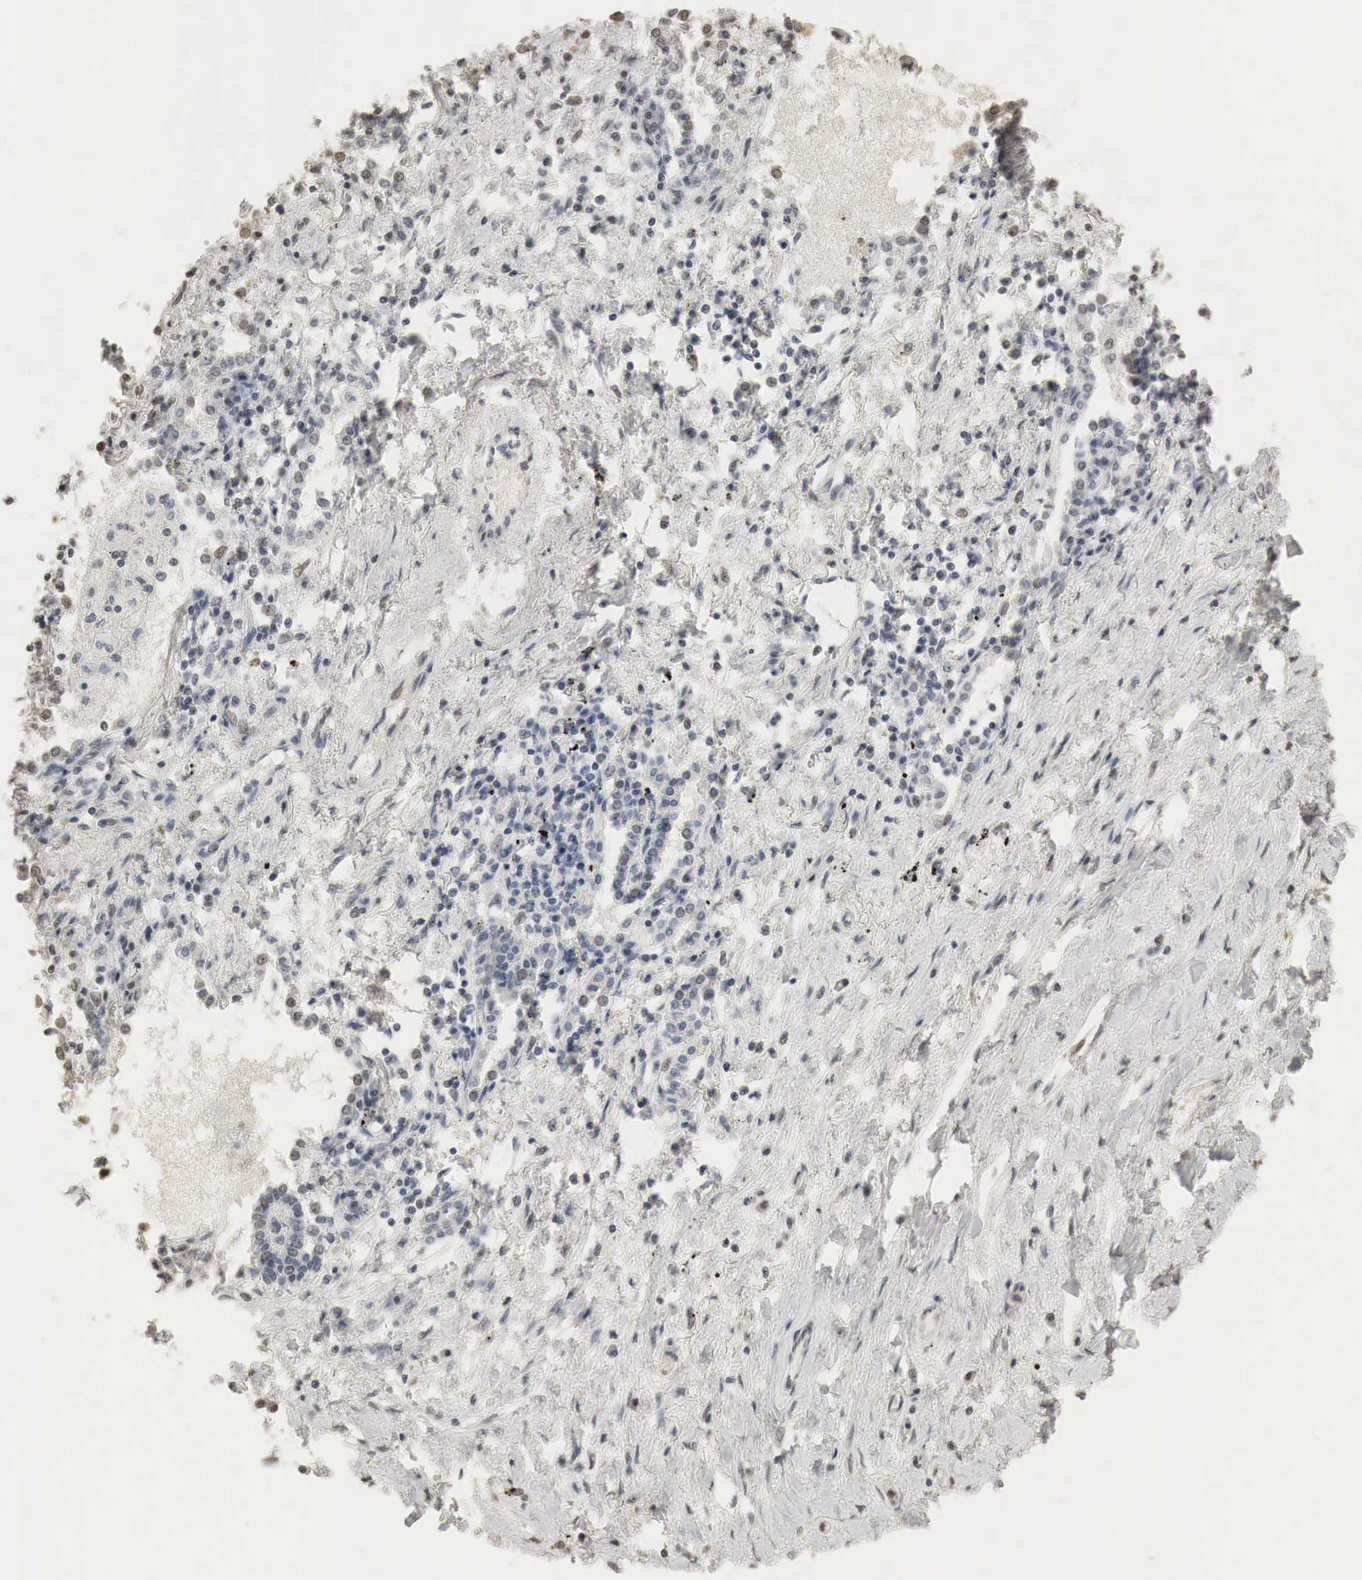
{"staining": {"intensity": "weak", "quantity": "<25%", "location": "nuclear"}, "tissue": "lung cancer", "cell_type": "Tumor cells", "image_type": "cancer", "snomed": [{"axis": "morphology", "description": "Adenocarcinoma, NOS"}, {"axis": "topography", "description": "Lung"}], "caption": "Lung adenocarcinoma stained for a protein using immunohistochemistry demonstrates no expression tumor cells.", "gene": "ERBB4", "patient": {"sex": "male", "age": 60}}